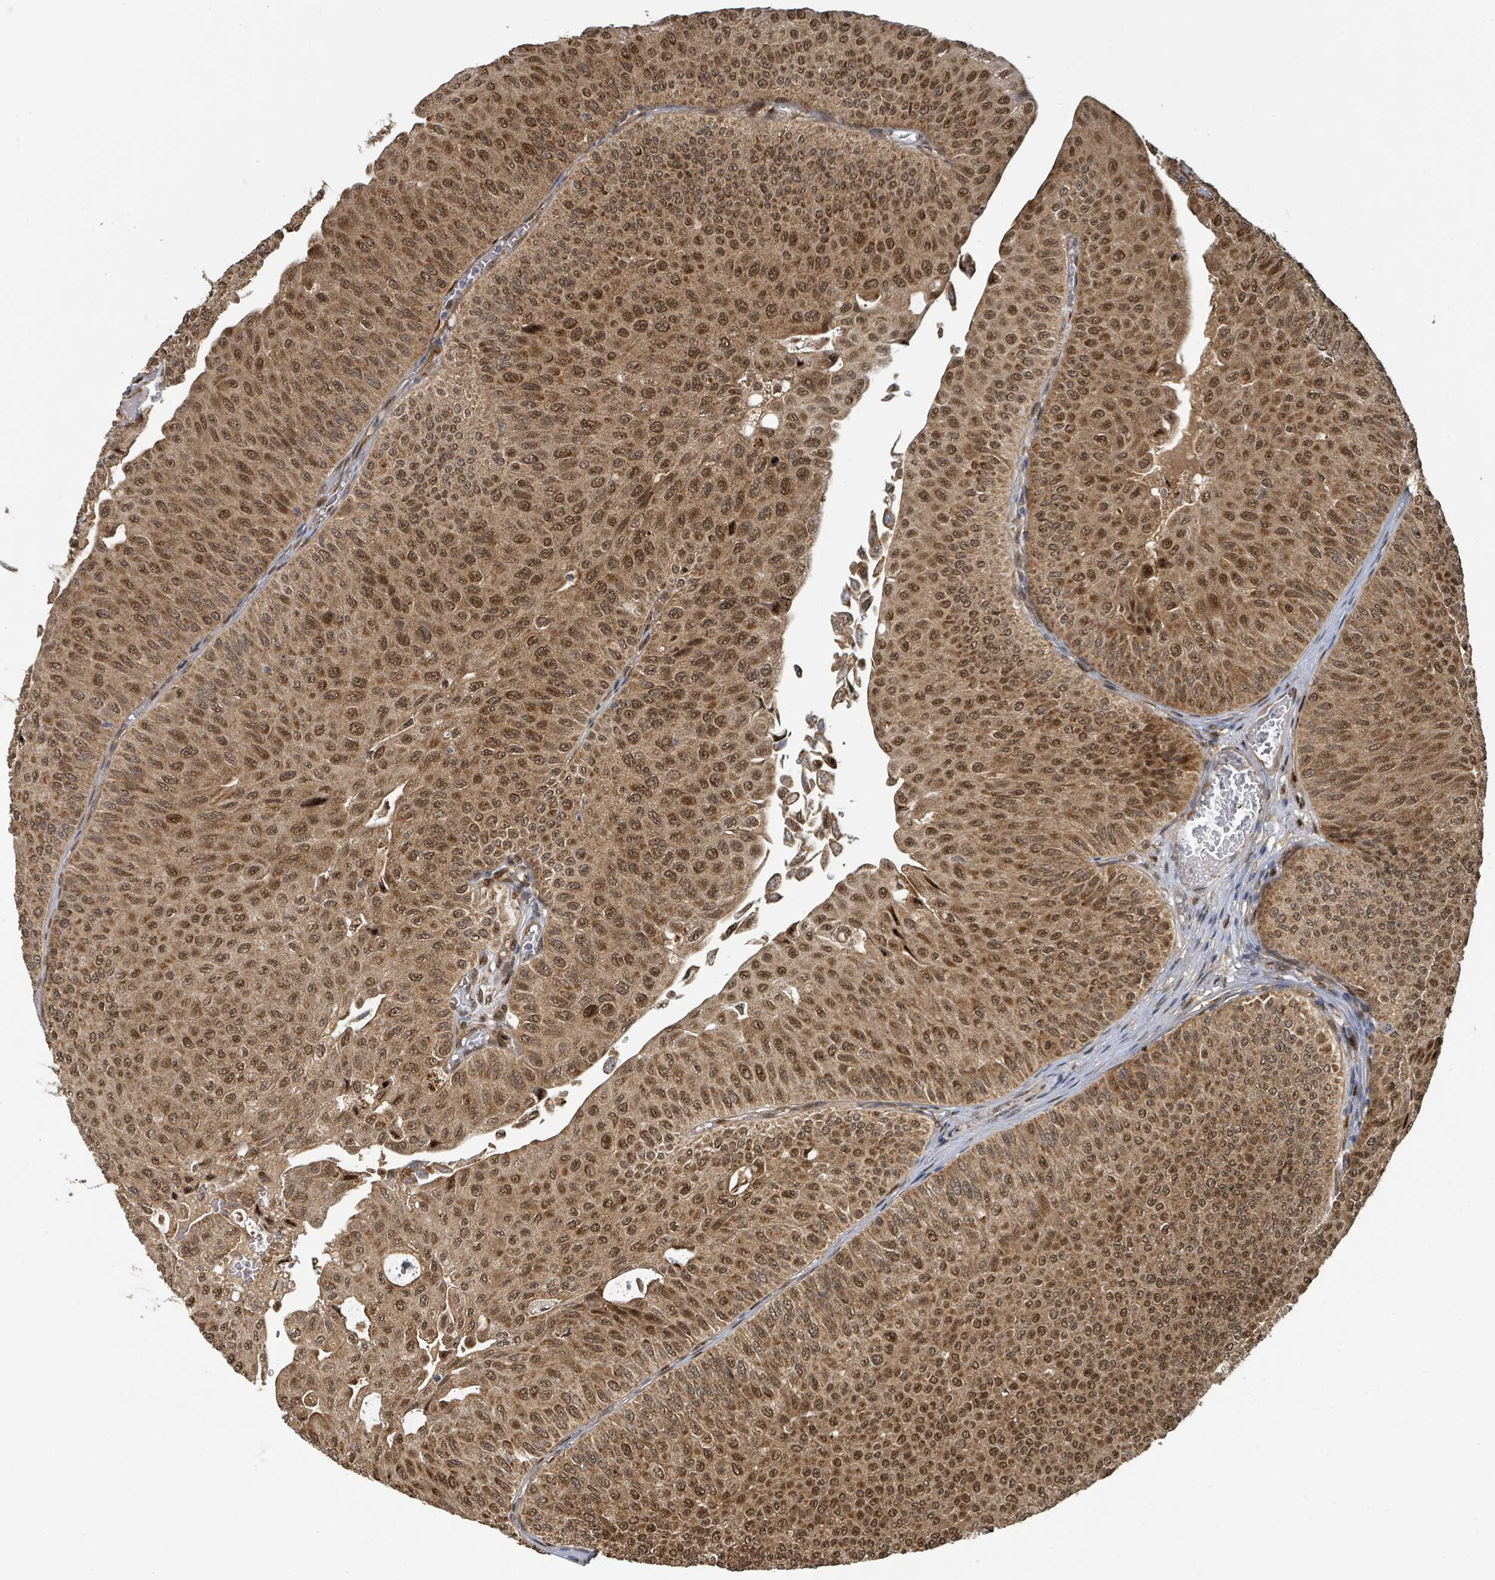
{"staining": {"intensity": "moderate", "quantity": ">75%", "location": "cytoplasmic/membranous,nuclear"}, "tissue": "urothelial cancer", "cell_type": "Tumor cells", "image_type": "cancer", "snomed": [{"axis": "morphology", "description": "Urothelial carcinoma, NOS"}, {"axis": "topography", "description": "Urinary bladder"}], "caption": "This is a histology image of immunohistochemistry staining of urothelial cancer, which shows moderate staining in the cytoplasmic/membranous and nuclear of tumor cells.", "gene": "PSMB7", "patient": {"sex": "male", "age": 59}}